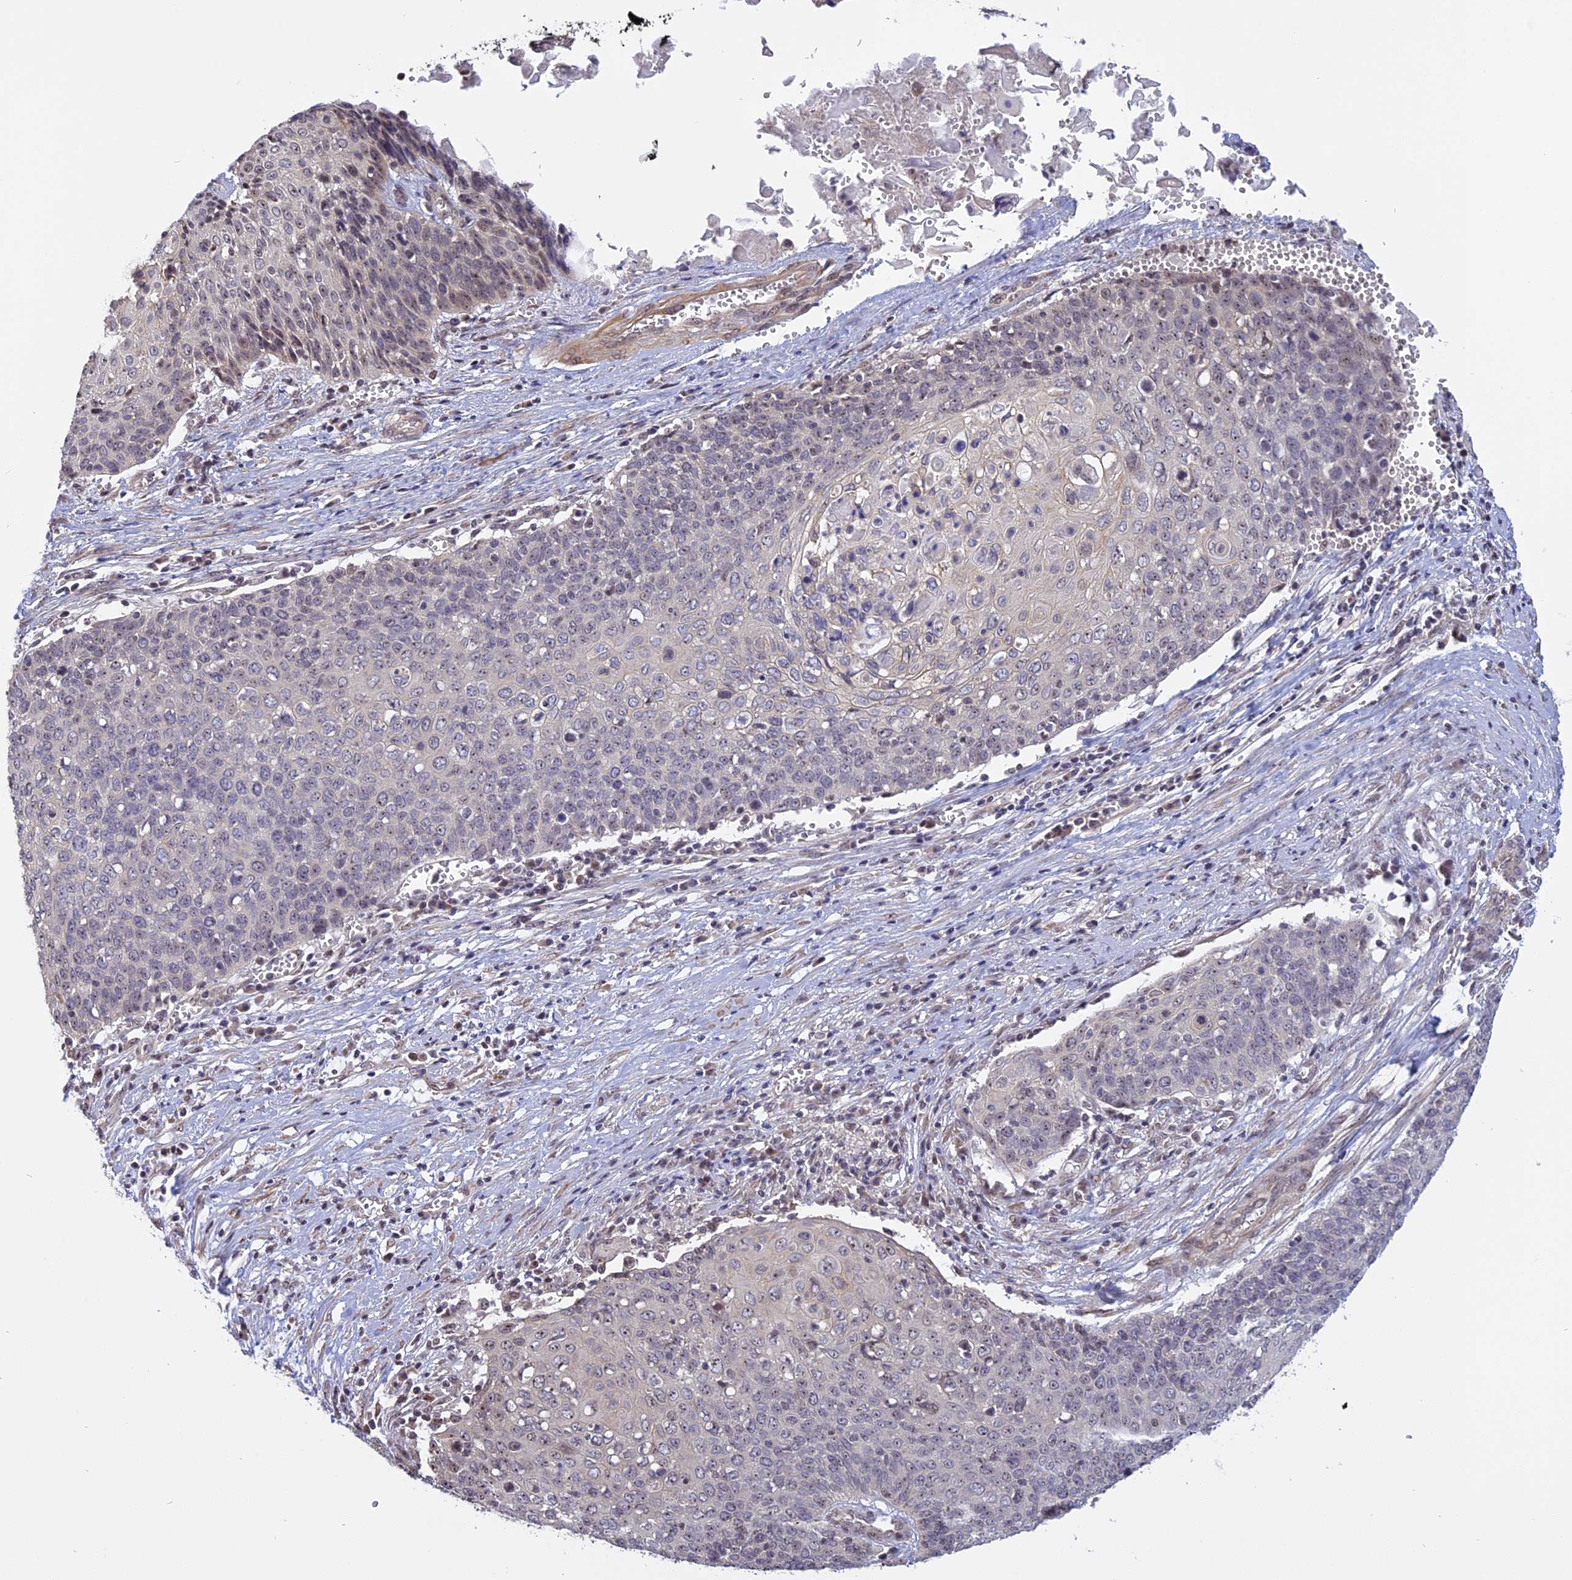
{"staining": {"intensity": "negative", "quantity": "none", "location": "none"}, "tissue": "cervical cancer", "cell_type": "Tumor cells", "image_type": "cancer", "snomed": [{"axis": "morphology", "description": "Squamous cell carcinoma, NOS"}, {"axis": "topography", "description": "Cervix"}], "caption": "Micrograph shows no significant protein expression in tumor cells of cervical cancer.", "gene": "MGA", "patient": {"sex": "female", "age": 39}}